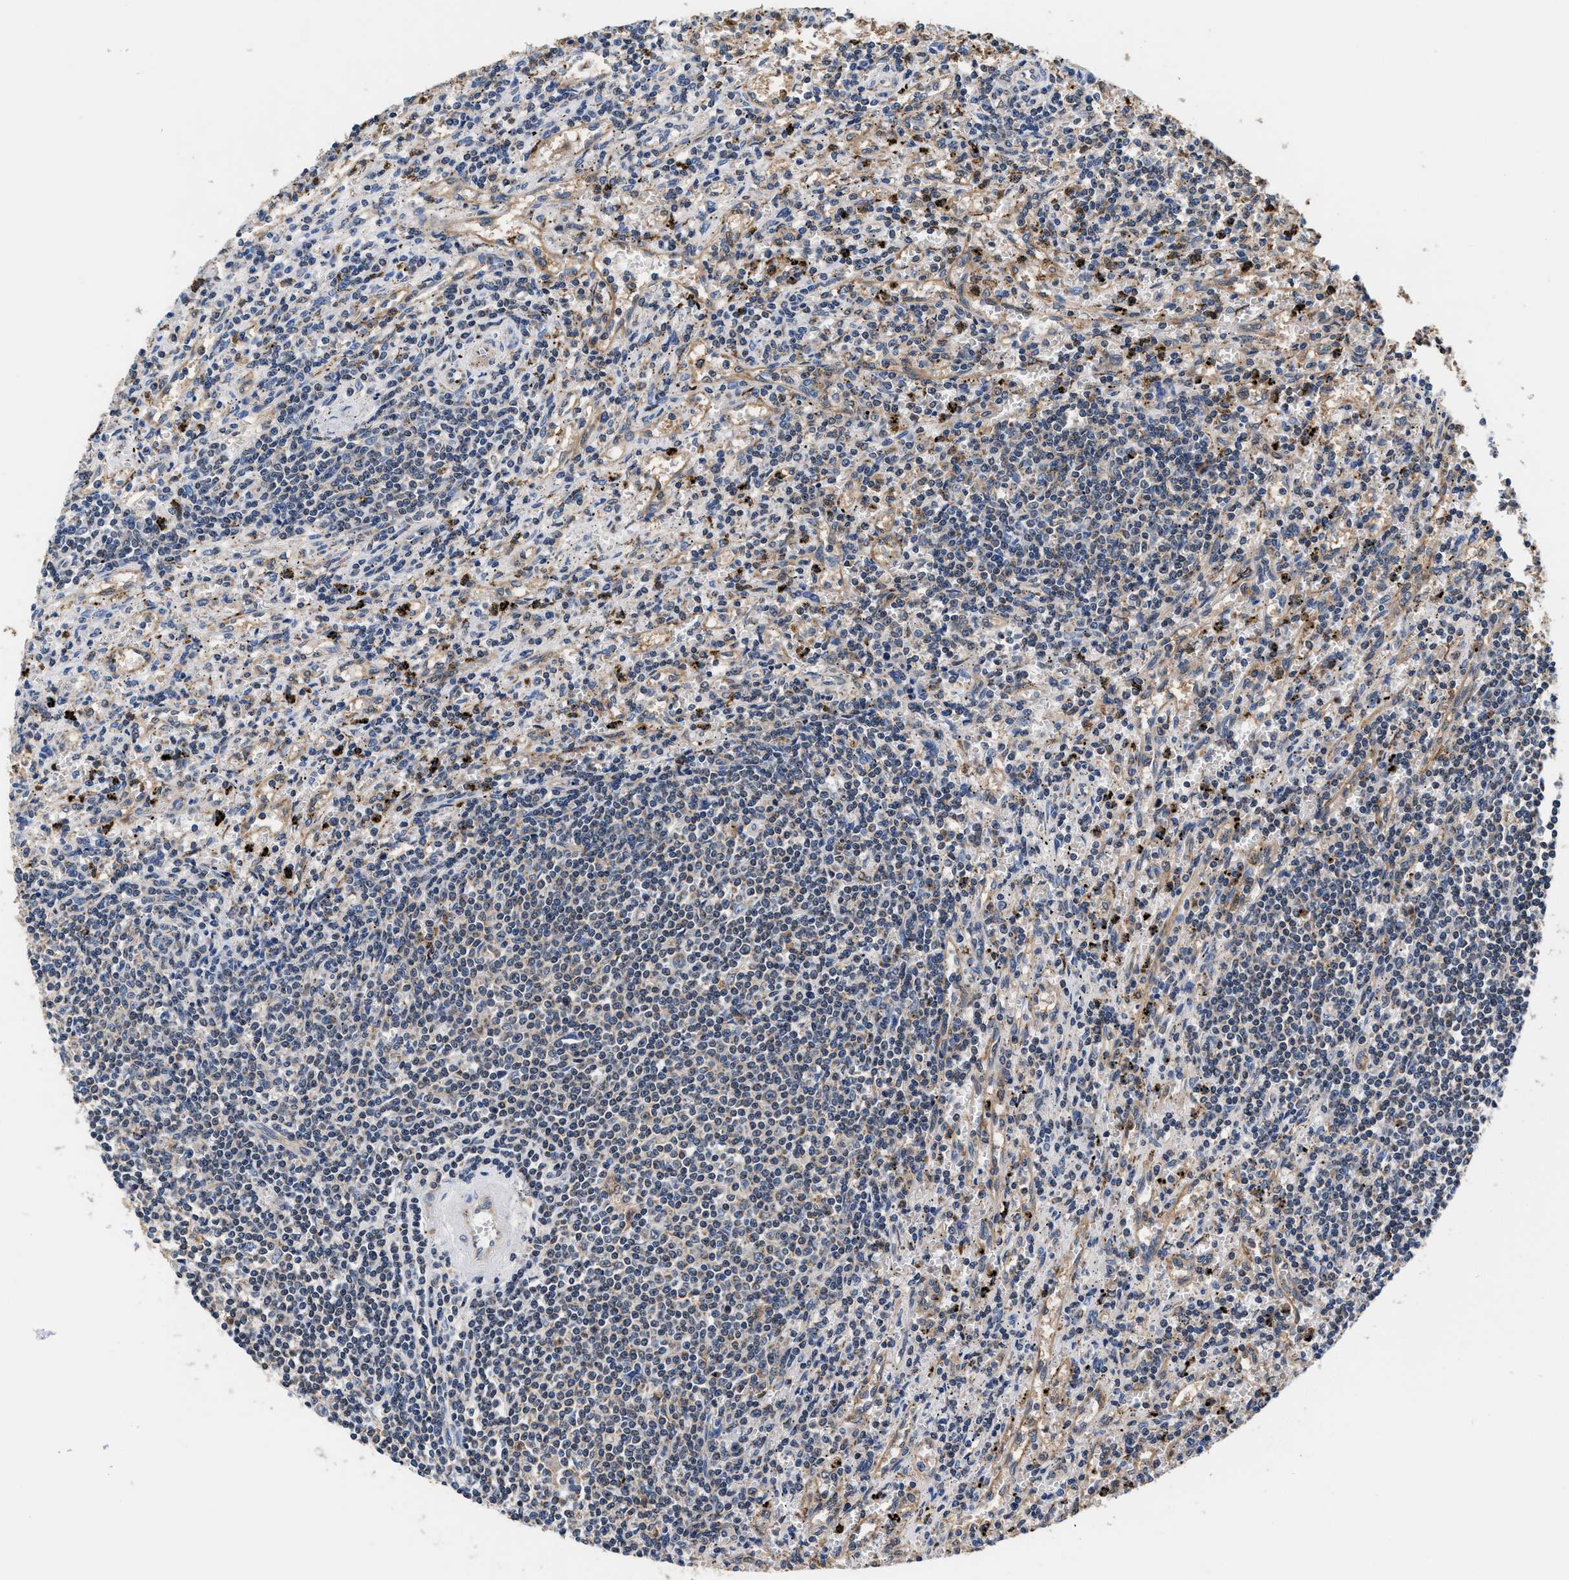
{"staining": {"intensity": "negative", "quantity": "none", "location": "none"}, "tissue": "lymphoma", "cell_type": "Tumor cells", "image_type": "cancer", "snomed": [{"axis": "morphology", "description": "Malignant lymphoma, non-Hodgkin's type, Low grade"}, {"axis": "topography", "description": "Spleen"}], "caption": "High magnification brightfield microscopy of malignant lymphoma, non-Hodgkin's type (low-grade) stained with DAB (brown) and counterstained with hematoxylin (blue): tumor cells show no significant positivity.", "gene": "ACLY", "patient": {"sex": "male", "age": 76}}